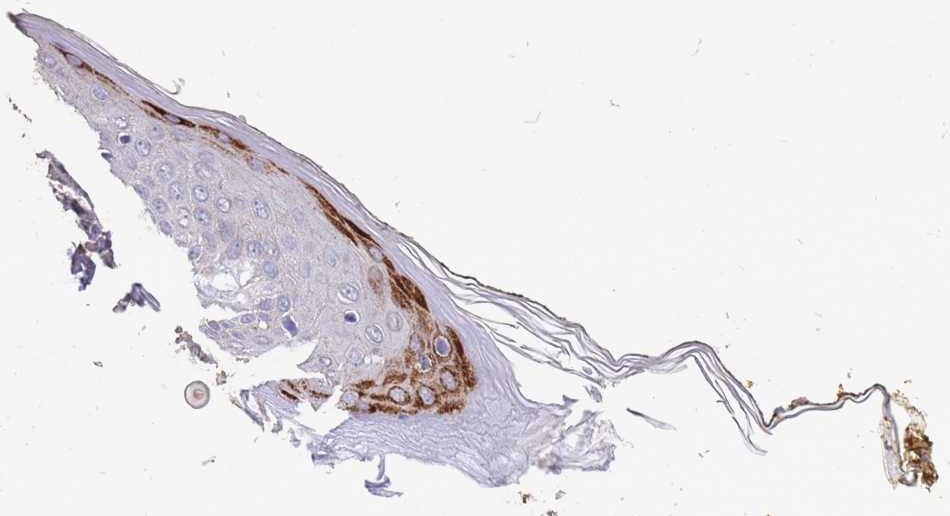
{"staining": {"intensity": "weak", "quantity": ">75%", "location": "cytoplasmic/membranous"}, "tissue": "skin", "cell_type": "Fibroblasts", "image_type": "normal", "snomed": [{"axis": "morphology", "description": "Normal tissue, NOS"}, {"axis": "topography", "description": "Skin"}], "caption": "Fibroblasts reveal low levels of weak cytoplasmic/membranous expression in approximately >75% of cells in unremarkable human skin.", "gene": "NPHP1", "patient": {"sex": "female", "age": 34}}